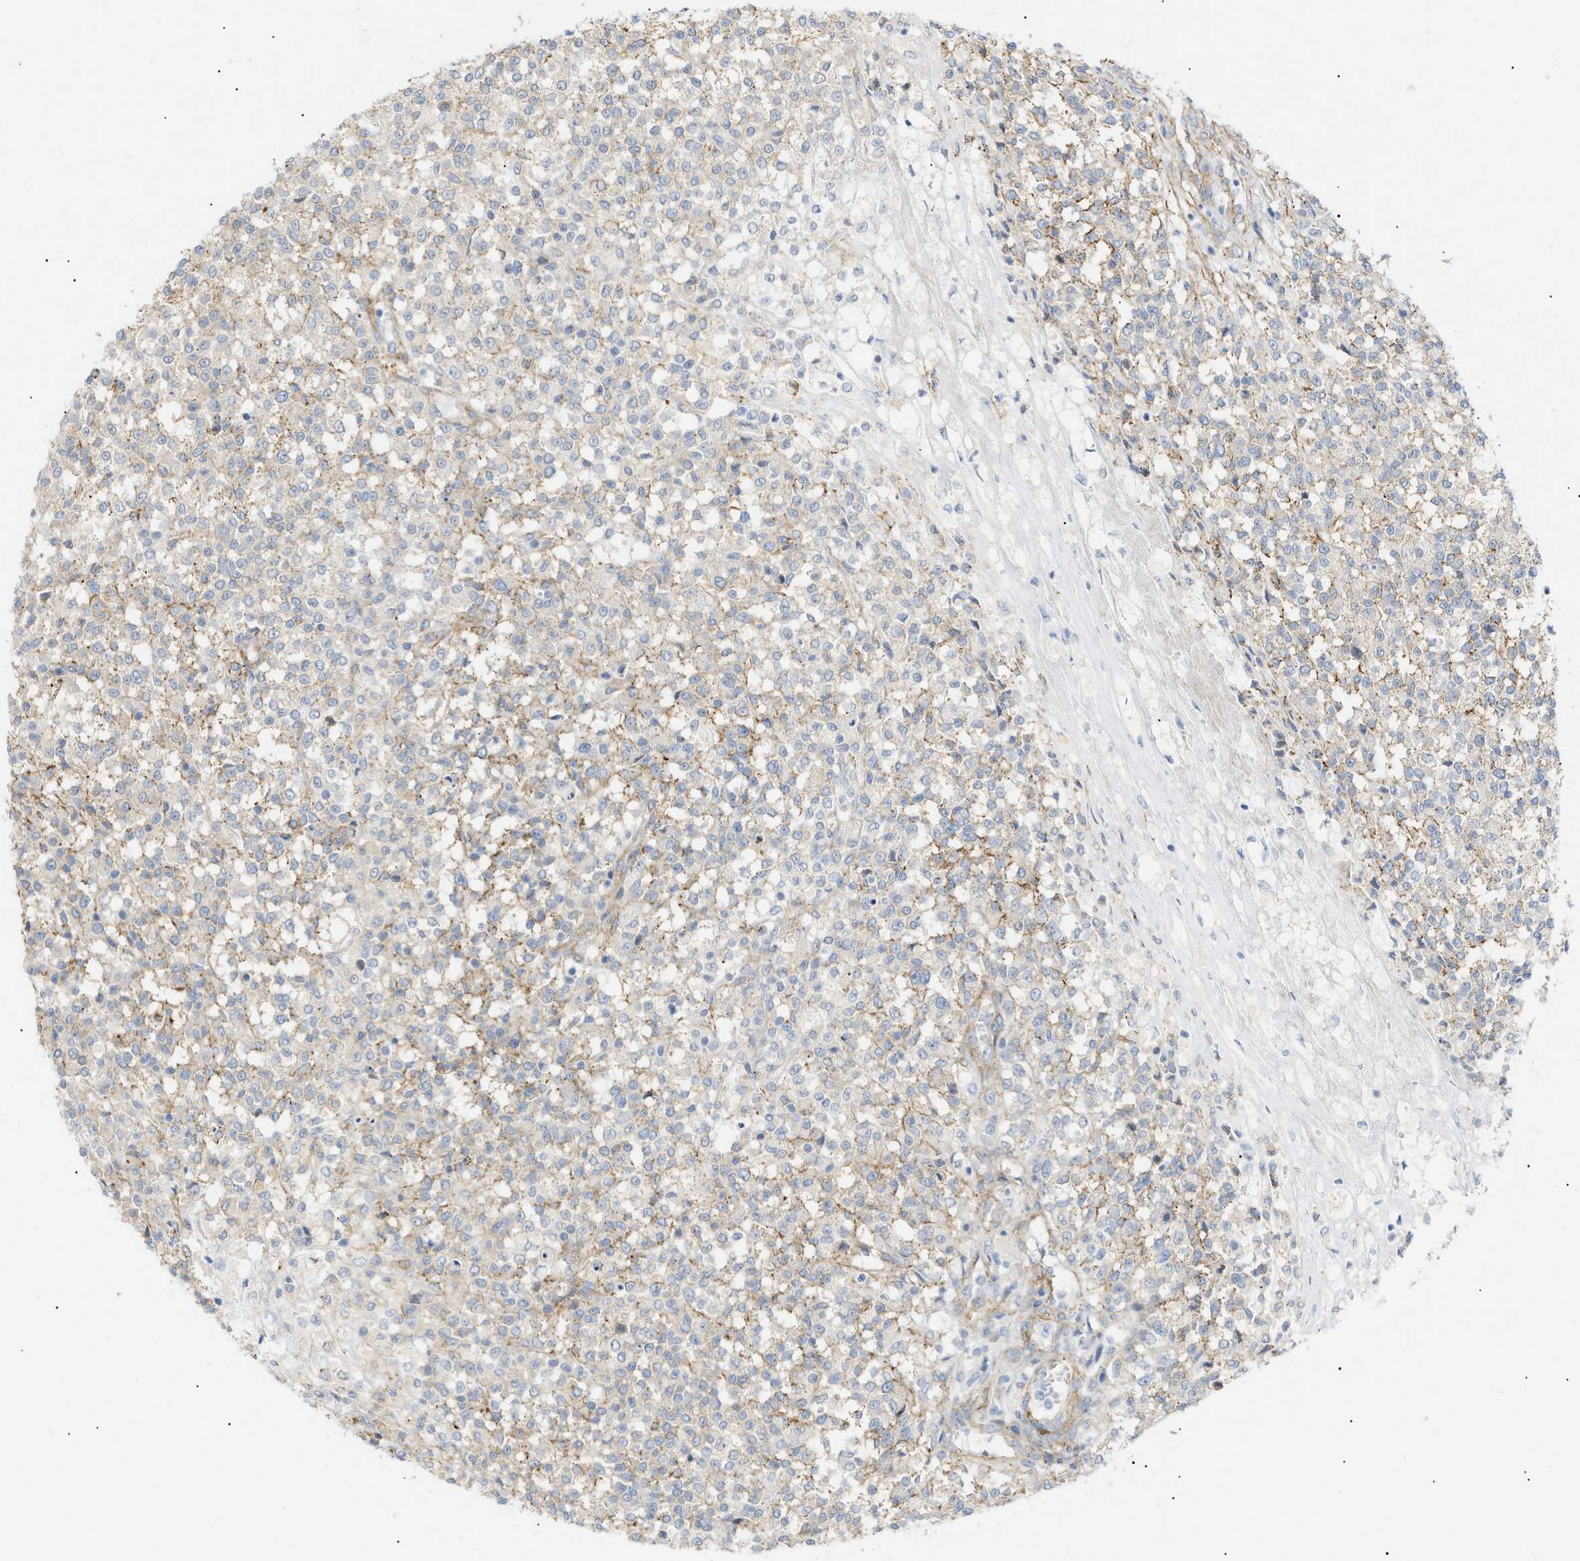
{"staining": {"intensity": "weak", "quantity": "25%-75%", "location": "cytoplasmic/membranous"}, "tissue": "testis cancer", "cell_type": "Tumor cells", "image_type": "cancer", "snomed": [{"axis": "morphology", "description": "Seminoma, NOS"}, {"axis": "topography", "description": "Testis"}], "caption": "This micrograph shows immunohistochemistry (IHC) staining of human seminoma (testis), with low weak cytoplasmic/membranous positivity in about 25%-75% of tumor cells.", "gene": "ZFHX2", "patient": {"sex": "male", "age": 59}}